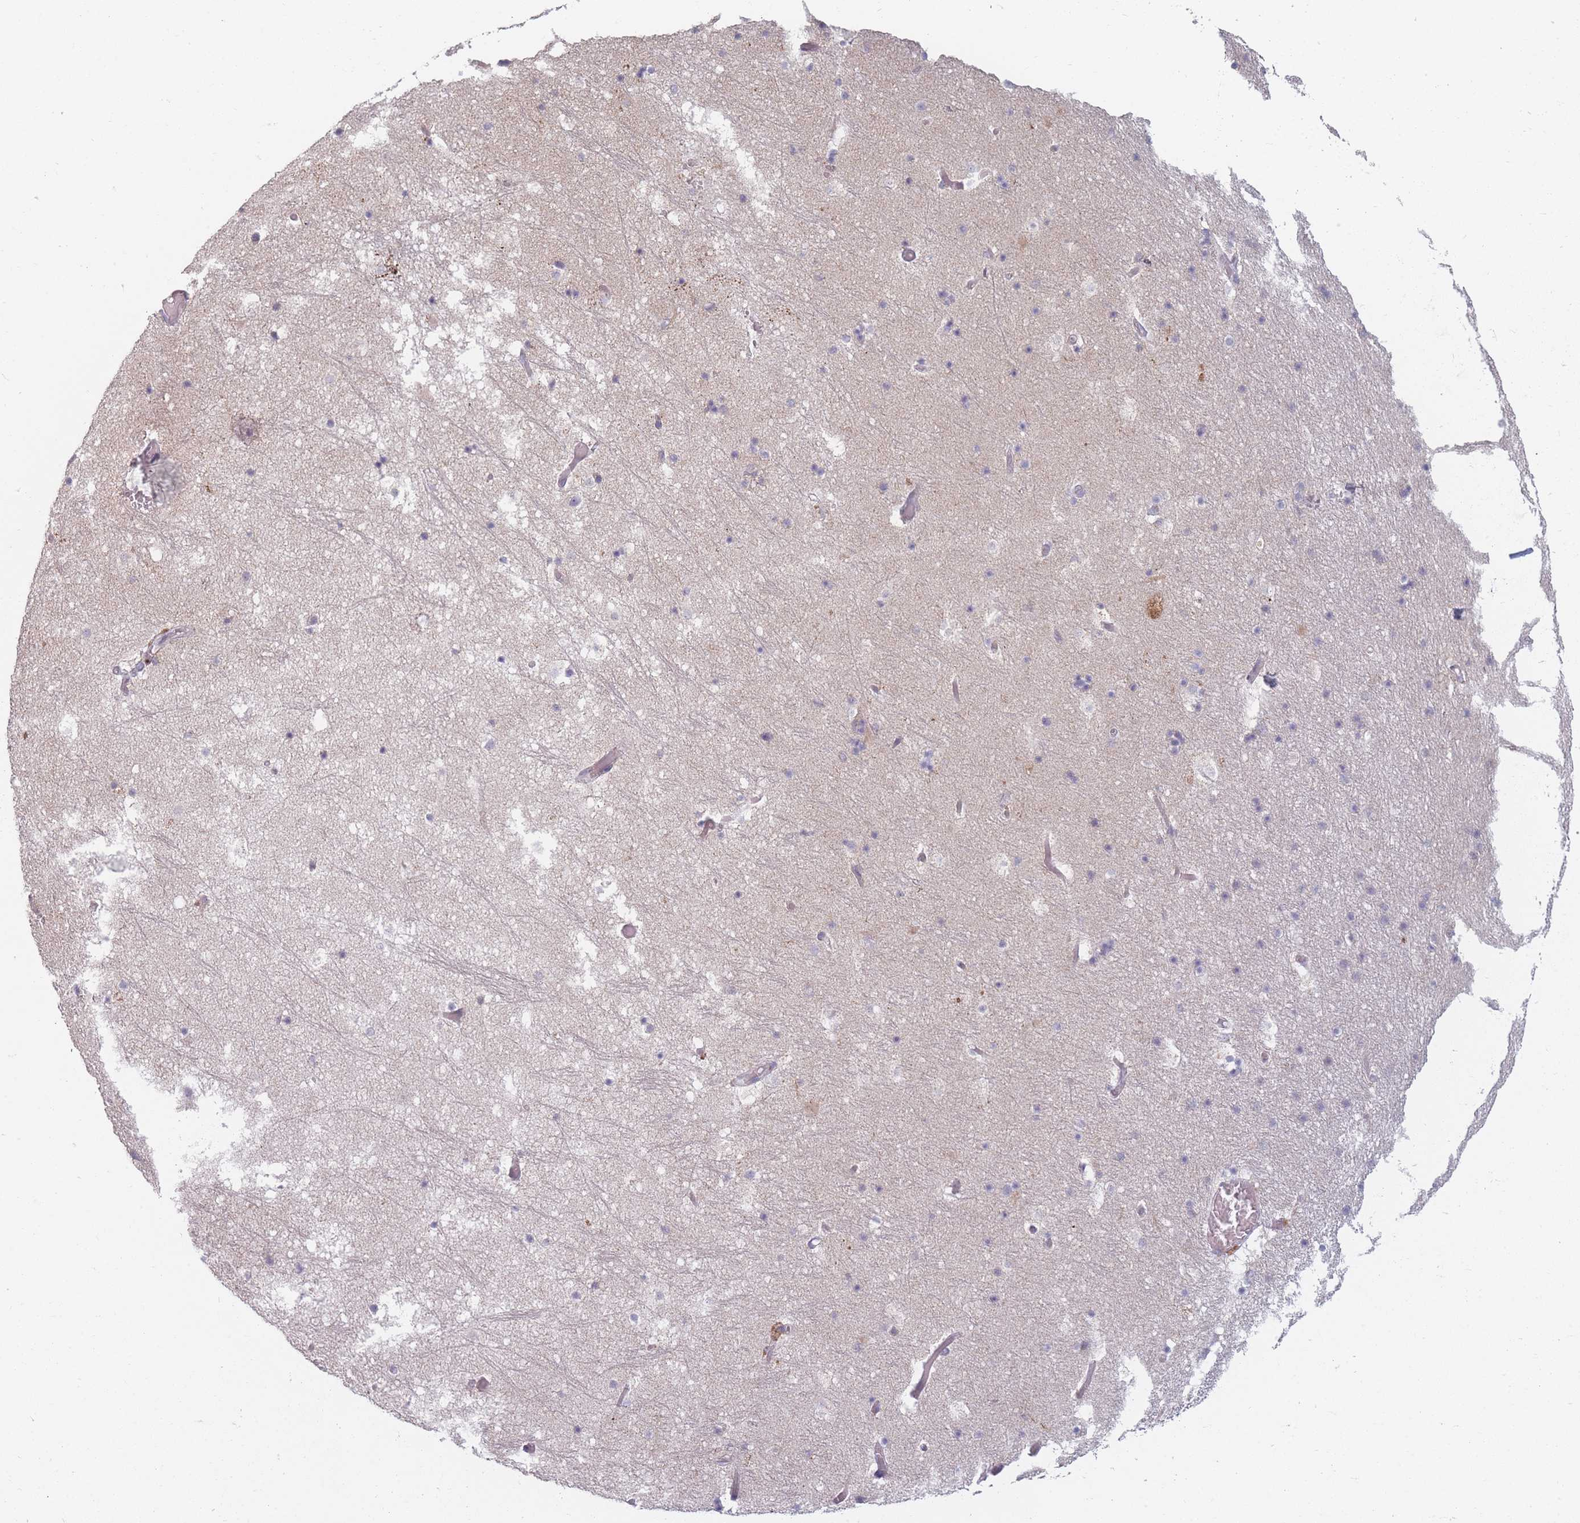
{"staining": {"intensity": "negative", "quantity": "none", "location": "none"}, "tissue": "hippocampus", "cell_type": "Glial cells", "image_type": "normal", "snomed": [{"axis": "morphology", "description": "Normal tissue, NOS"}, {"axis": "topography", "description": "Hippocampus"}], "caption": "IHC photomicrograph of benign hippocampus stained for a protein (brown), which displays no staining in glial cells.", "gene": "PEX11B", "patient": {"sex": "female", "age": 52}}